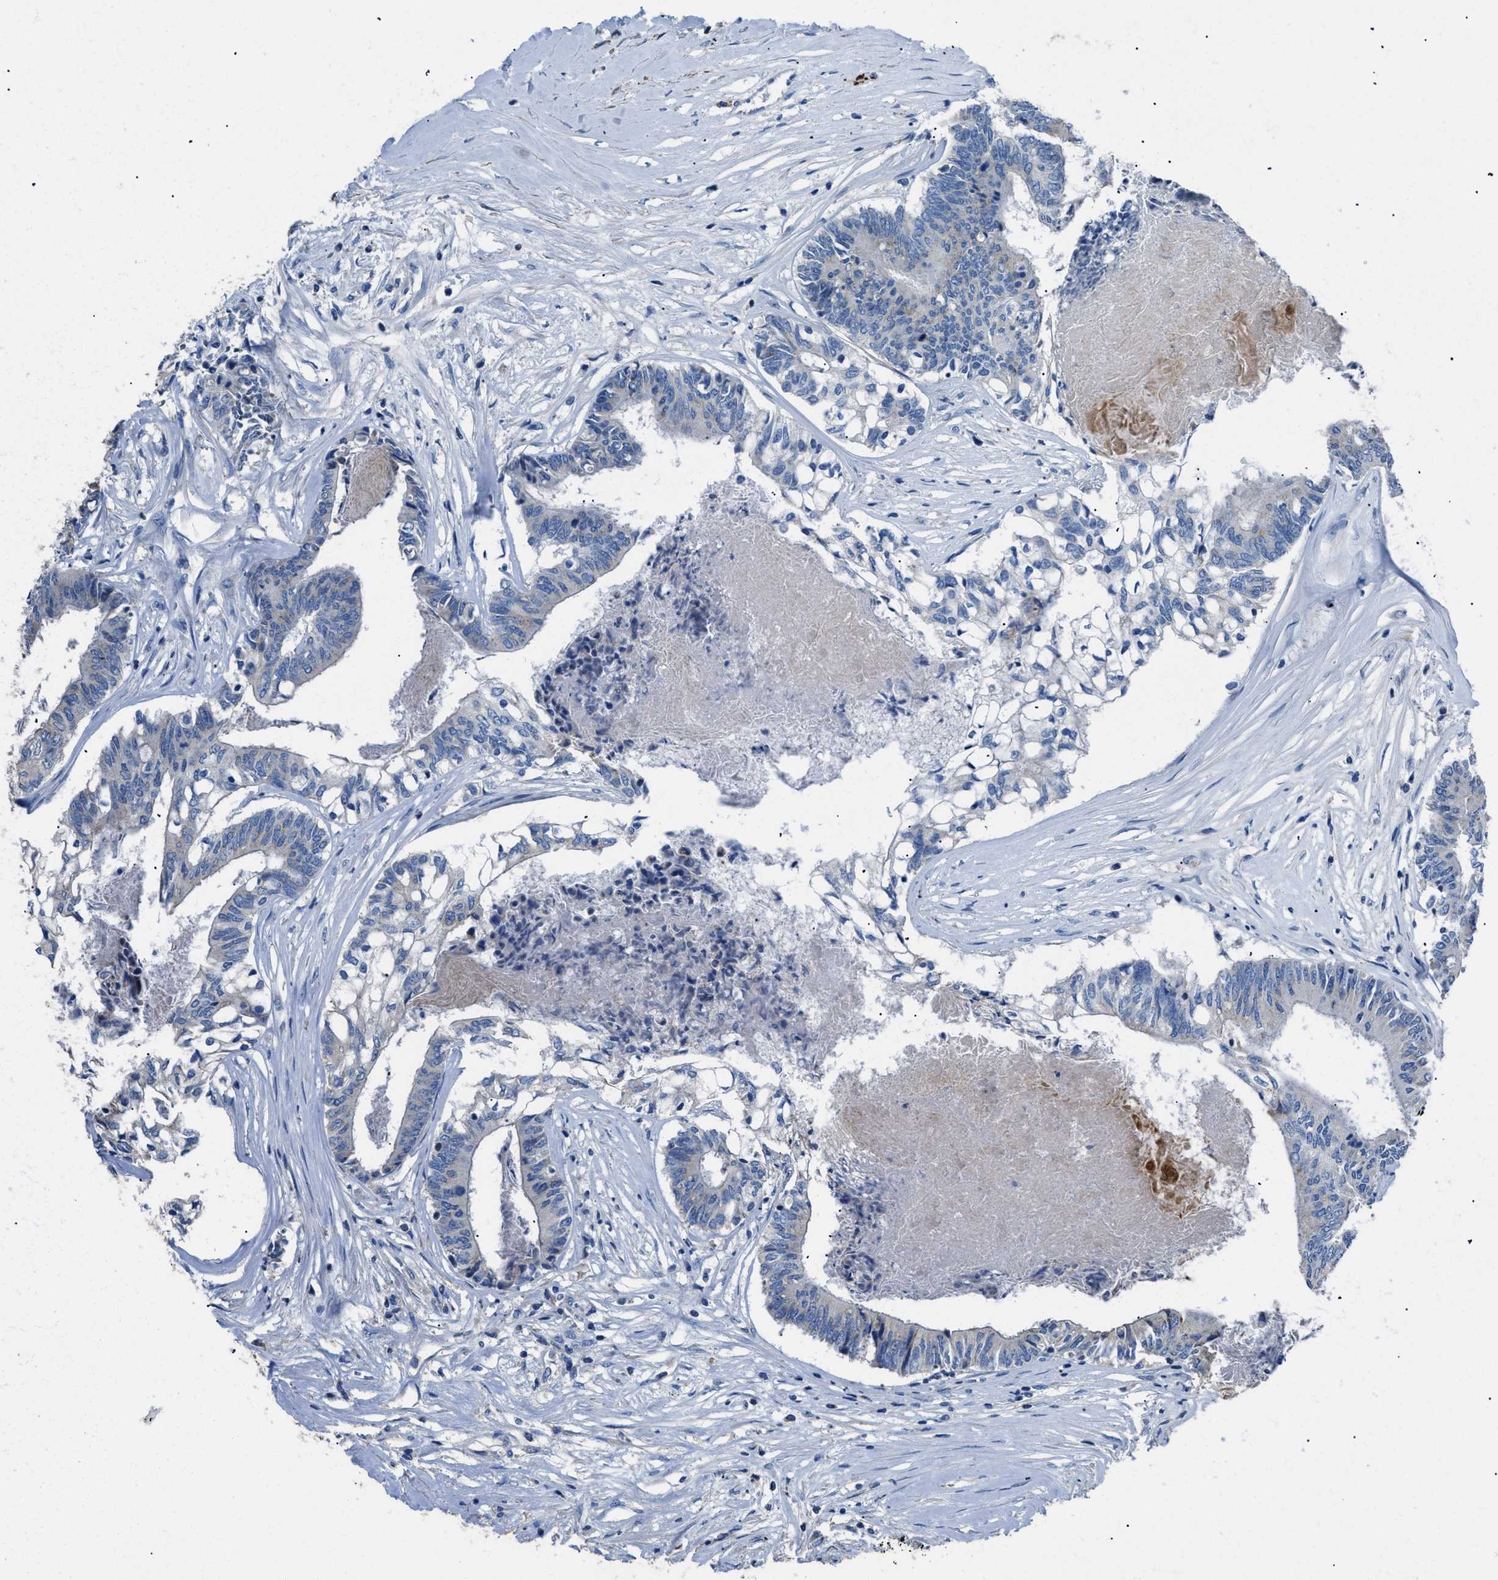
{"staining": {"intensity": "negative", "quantity": "none", "location": "none"}, "tissue": "colorectal cancer", "cell_type": "Tumor cells", "image_type": "cancer", "snomed": [{"axis": "morphology", "description": "Adenocarcinoma, NOS"}, {"axis": "topography", "description": "Rectum"}], "caption": "The image exhibits no significant staining in tumor cells of colorectal adenocarcinoma.", "gene": "SGCZ", "patient": {"sex": "male", "age": 63}}